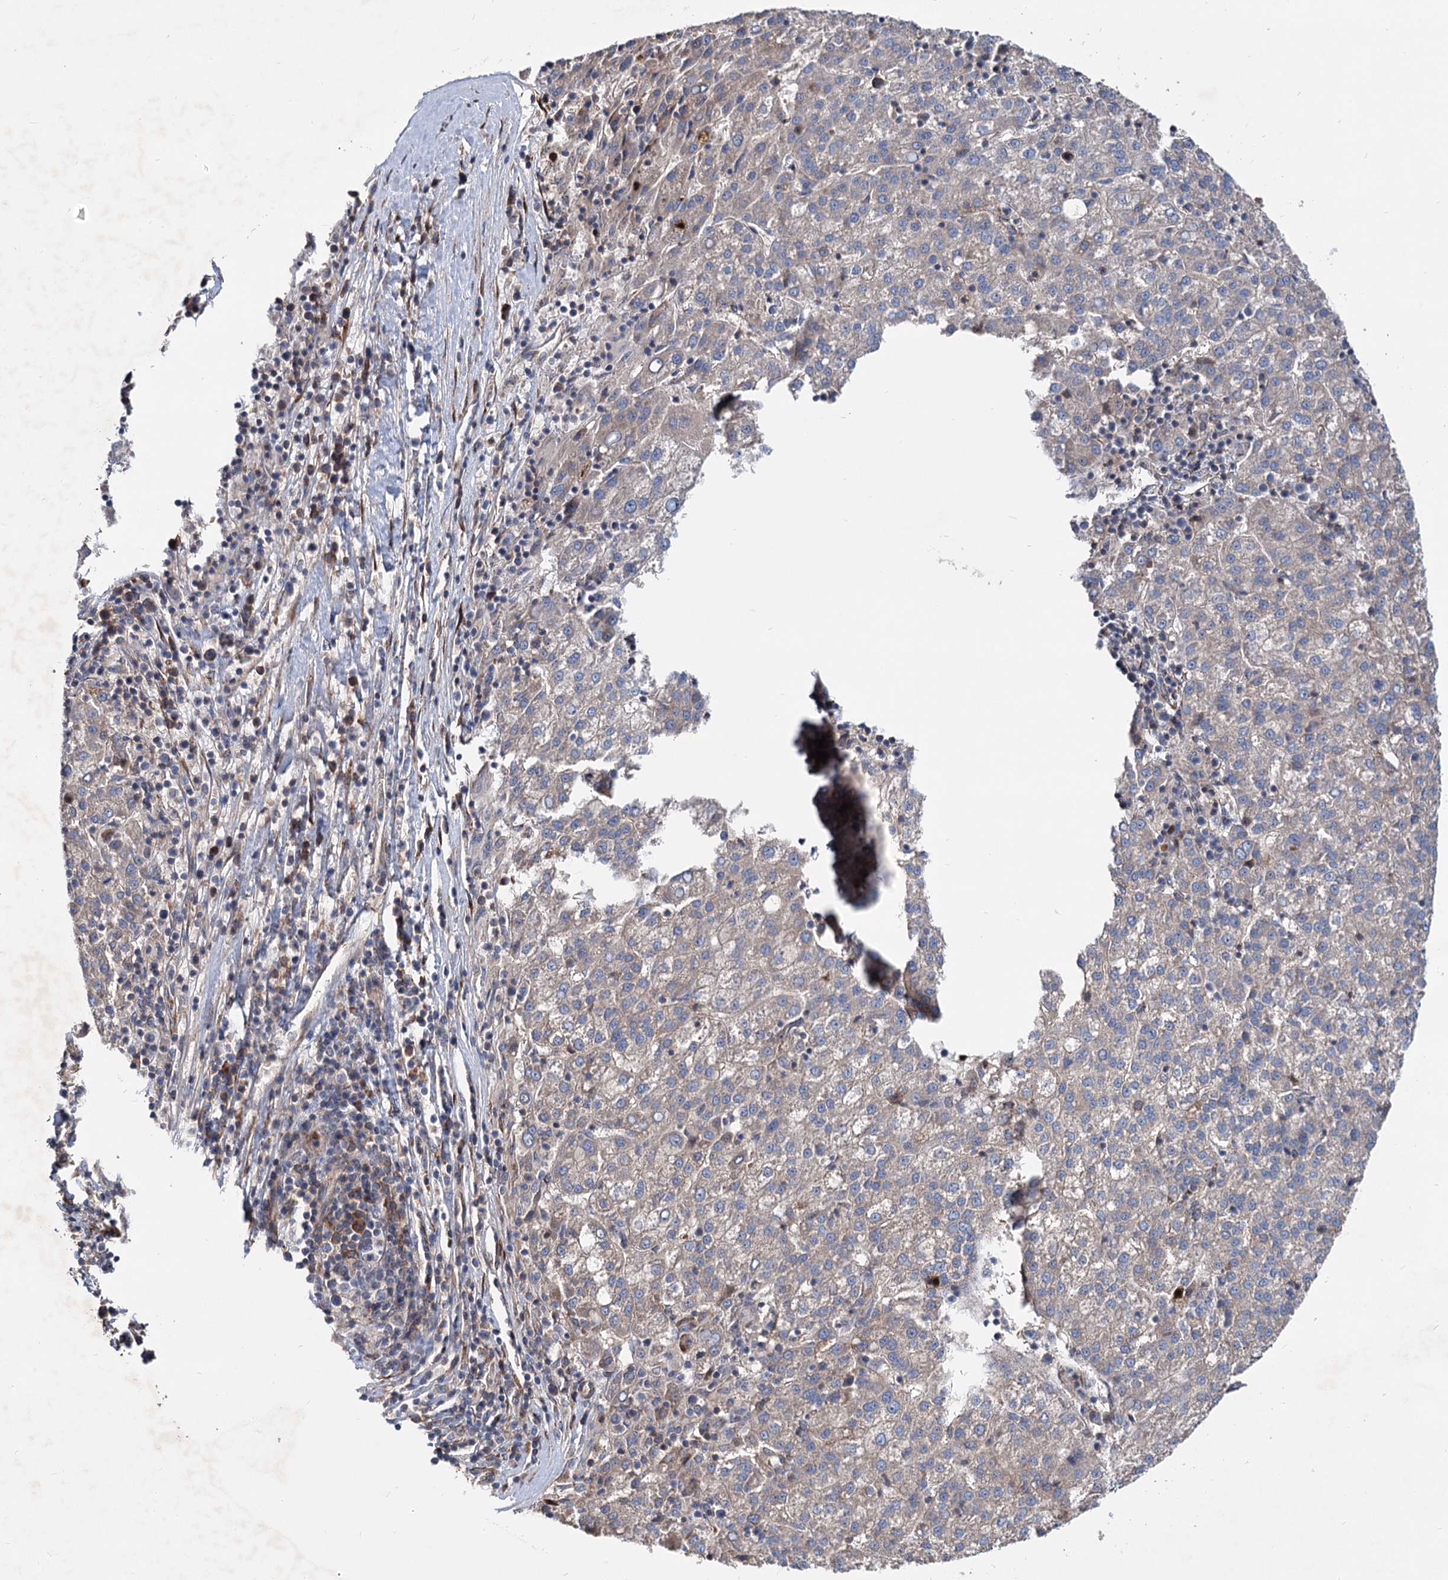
{"staining": {"intensity": "moderate", "quantity": "25%-75%", "location": "cytoplasmic/membranous"}, "tissue": "liver cancer", "cell_type": "Tumor cells", "image_type": "cancer", "snomed": [{"axis": "morphology", "description": "Carcinoma, Hepatocellular, NOS"}, {"axis": "topography", "description": "Liver"}], "caption": "Immunohistochemical staining of liver cancer reveals moderate cytoplasmic/membranous protein positivity in about 25%-75% of tumor cells.", "gene": "PTDSS2", "patient": {"sex": "female", "age": 58}}